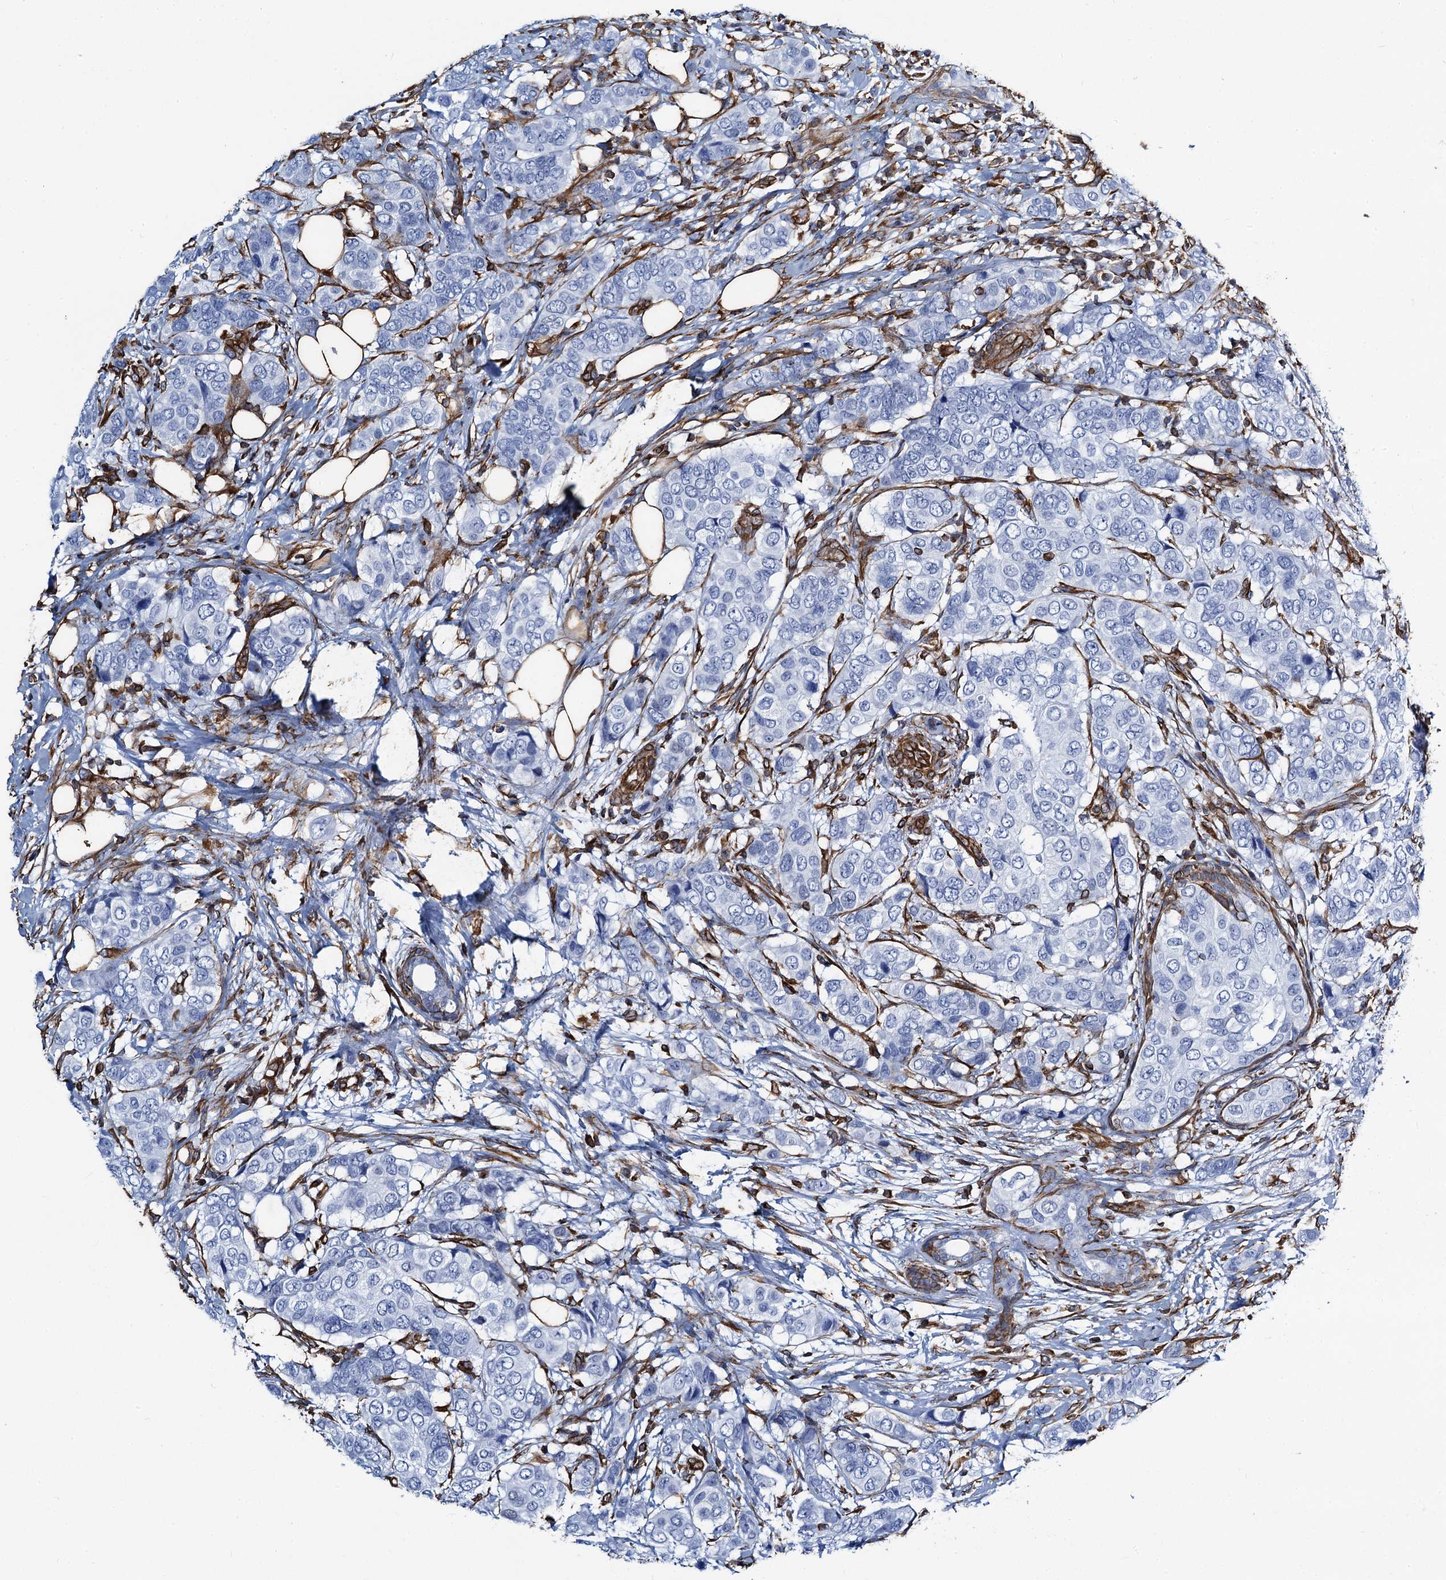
{"staining": {"intensity": "negative", "quantity": "none", "location": "none"}, "tissue": "breast cancer", "cell_type": "Tumor cells", "image_type": "cancer", "snomed": [{"axis": "morphology", "description": "Lobular carcinoma"}, {"axis": "topography", "description": "Breast"}], "caption": "IHC photomicrograph of breast cancer stained for a protein (brown), which reveals no positivity in tumor cells. Nuclei are stained in blue.", "gene": "PGM2", "patient": {"sex": "female", "age": 51}}